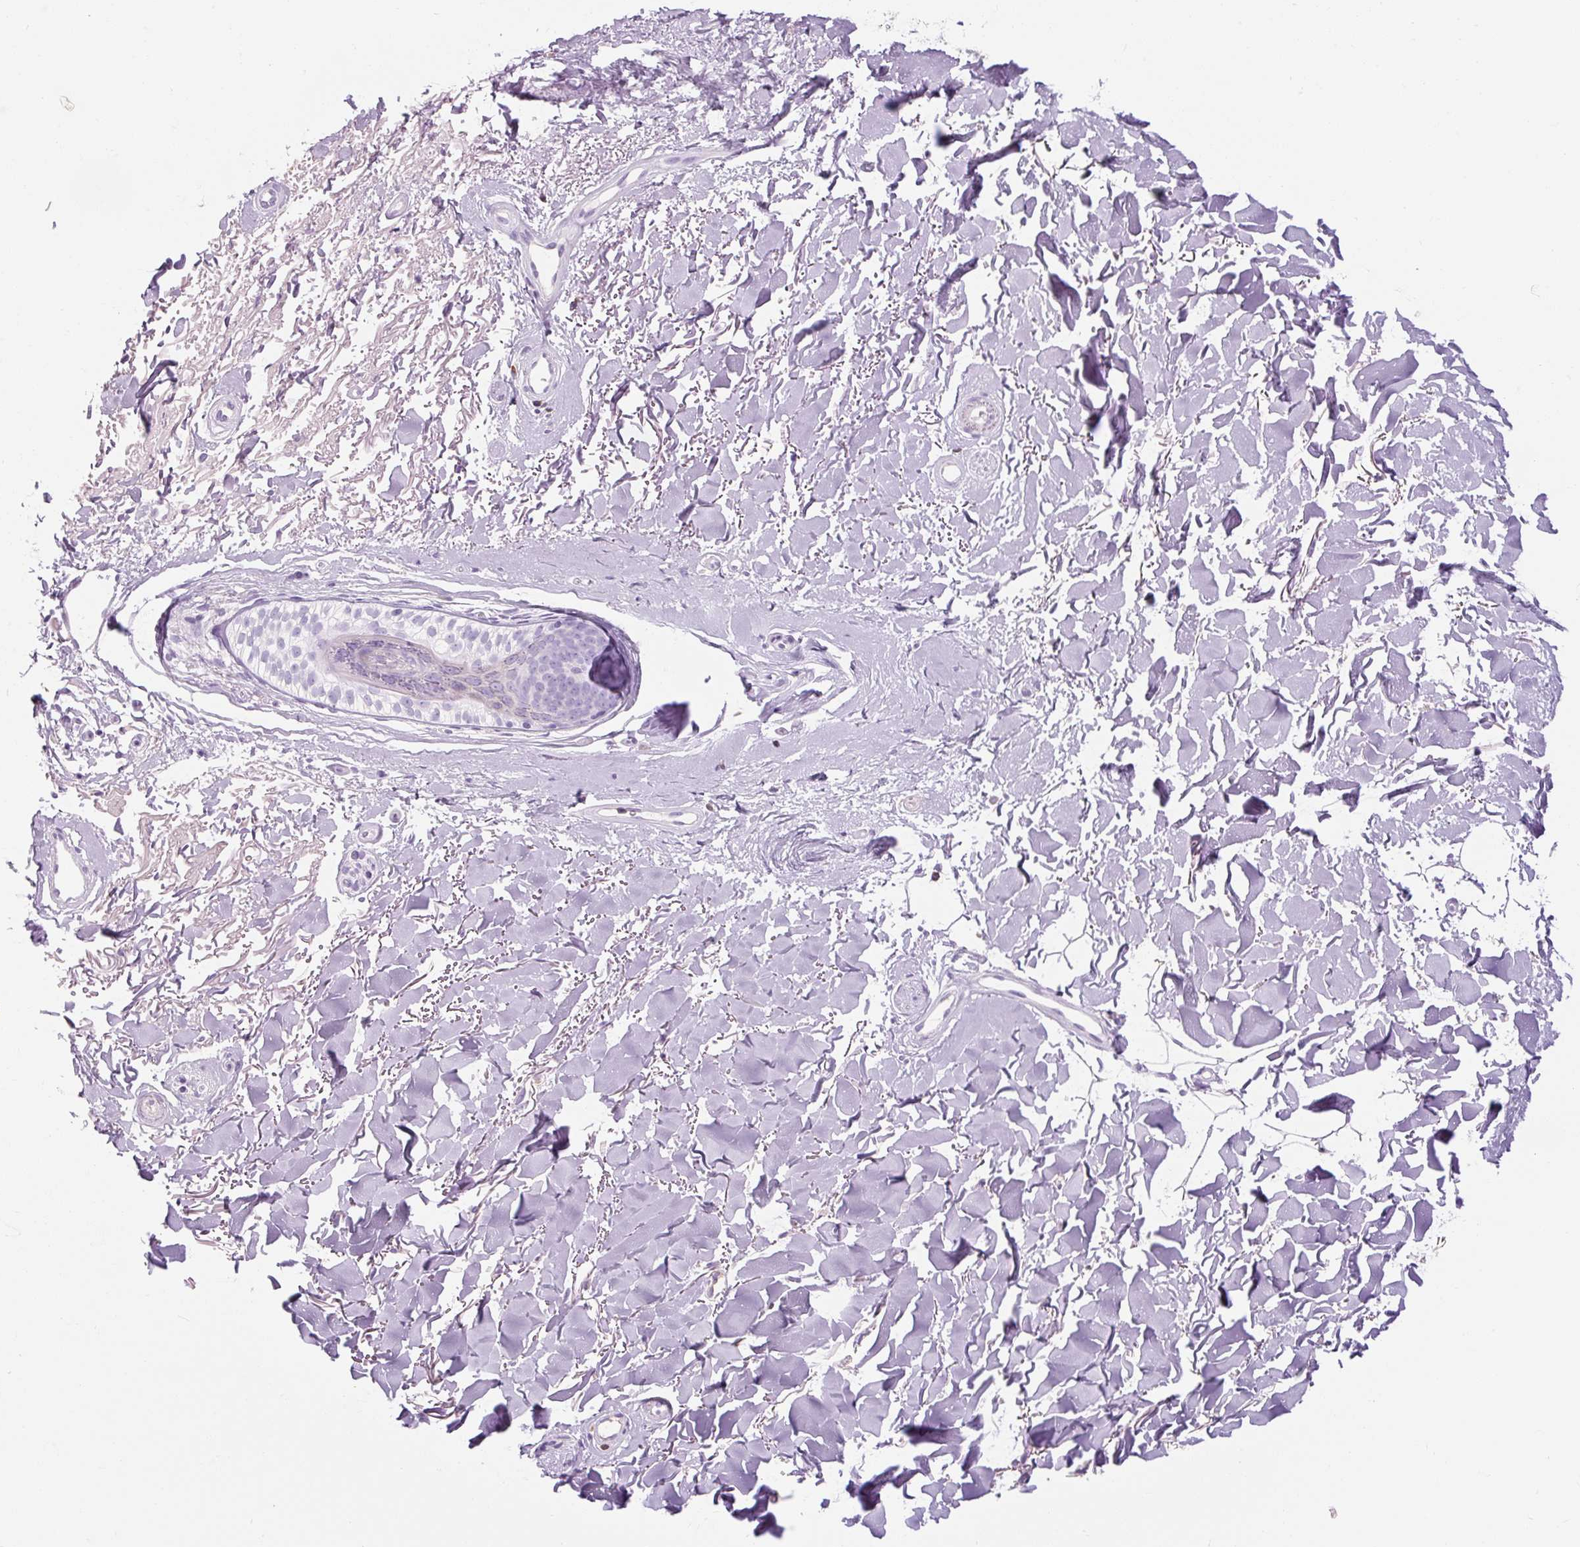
{"staining": {"intensity": "negative", "quantity": "none", "location": "none"}, "tissue": "skin cancer", "cell_type": "Tumor cells", "image_type": "cancer", "snomed": [{"axis": "morphology", "description": "Basal cell carcinoma"}, {"axis": "topography", "description": "Skin"}], "caption": "This is an immunohistochemistry (IHC) image of human skin cancer (basal cell carcinoma). There is no staining in tumor cells.", "gene": "TIGD2", "patient": {"sex": "female", "age": 82}}